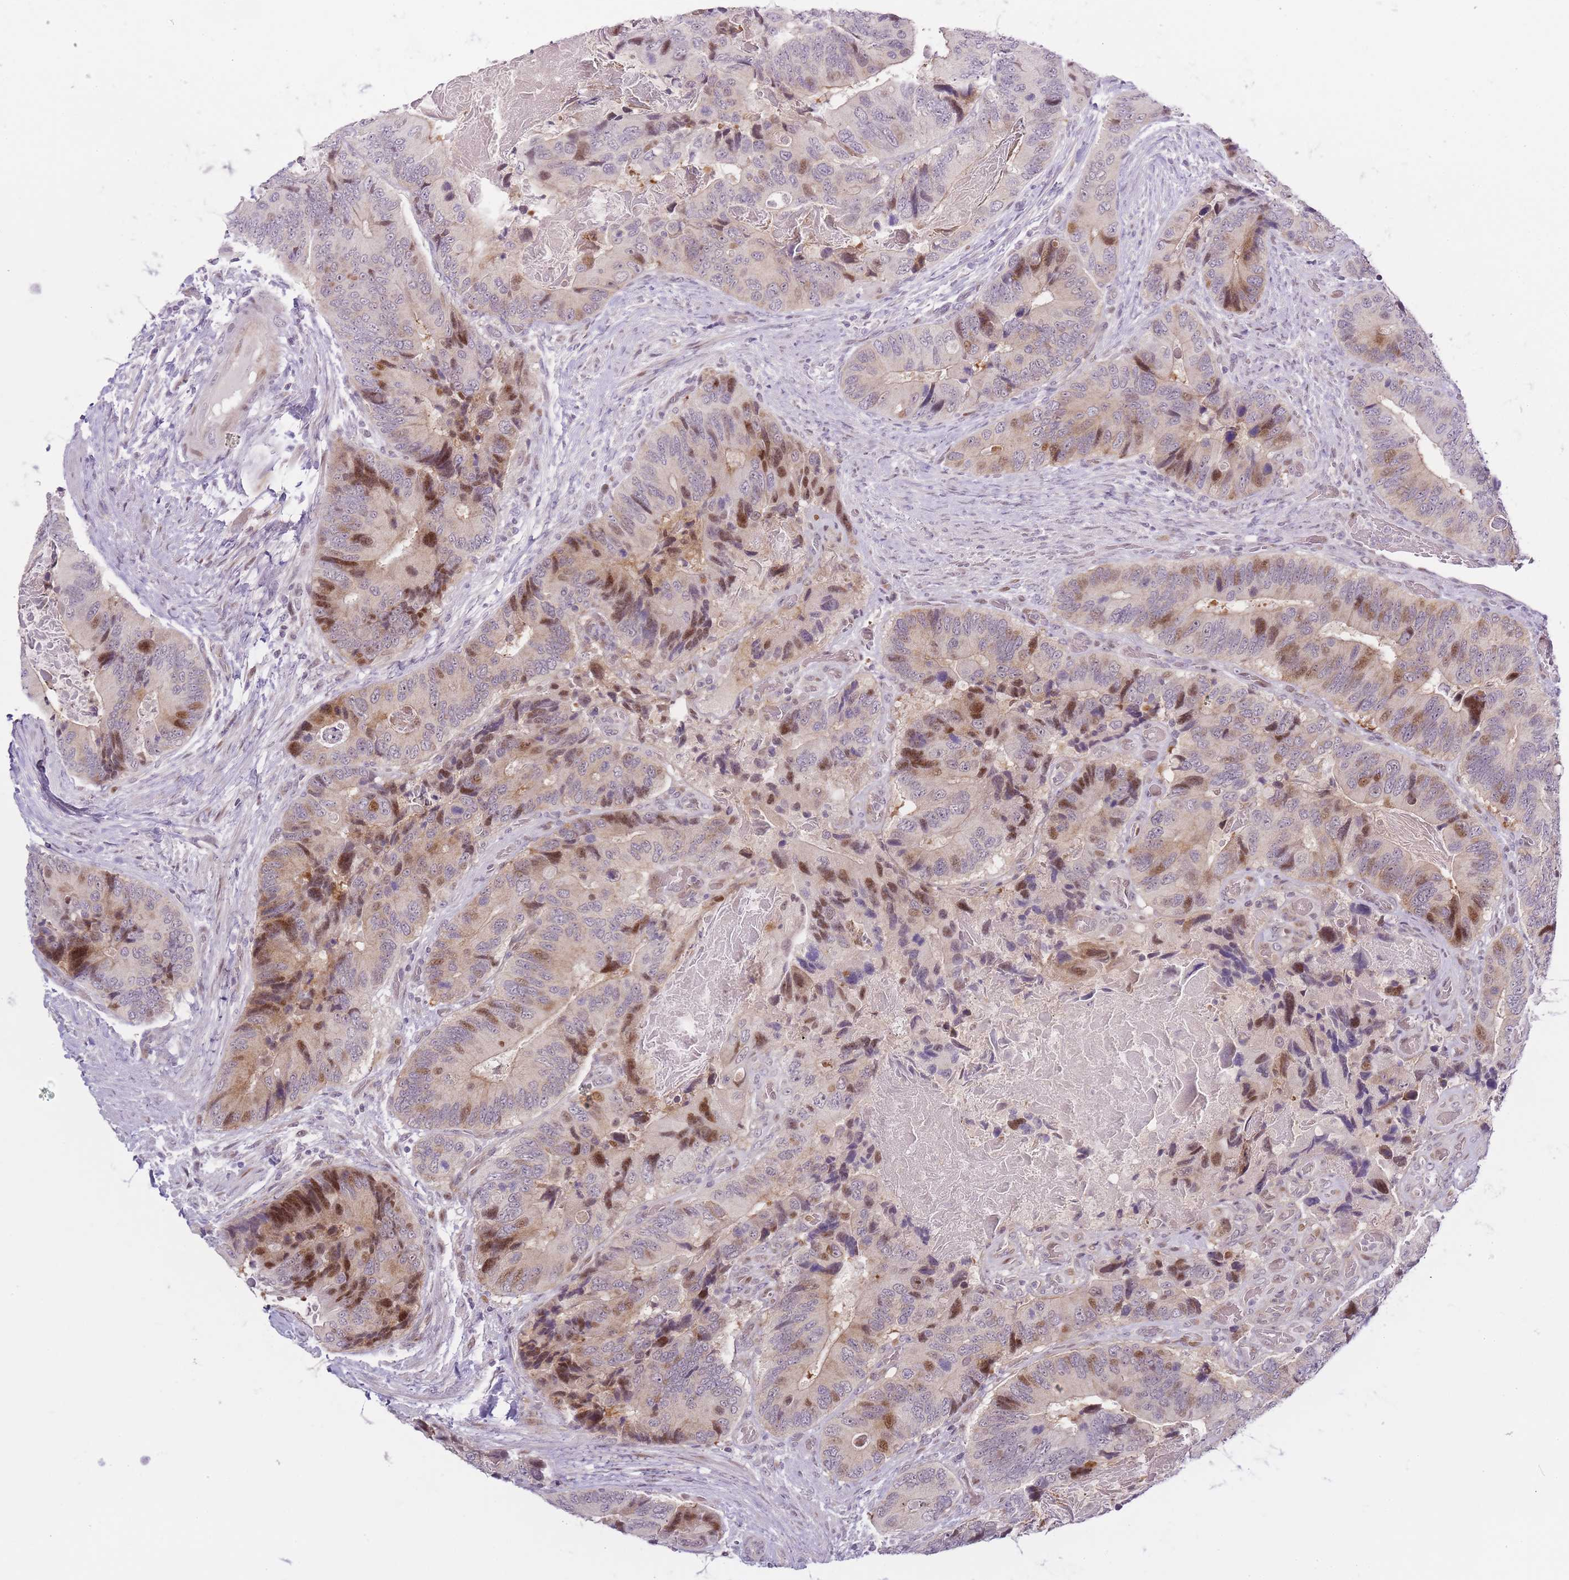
{"staining": {"intensity": "moderate", "quantity": "<25%", "location": "nuclear"}, "tissue": "colorectal cancer", "cell_type": "Tumor cells", "image_type": "cancer", "snomed": [{"axis": "morphology", "description": "Adenocarcinoma, NOS"}, {"axis": "topography", "description": "Colon"}], "caption": "The photomicrograph displays immunohistochemical staining of colorectal cancer (adenocarcinoma). There is moderate nuclear expression is appreciated in about <25% of tumor cells.", "gene": "OGG1", "patient": {"sex": "male", "age": 84}}